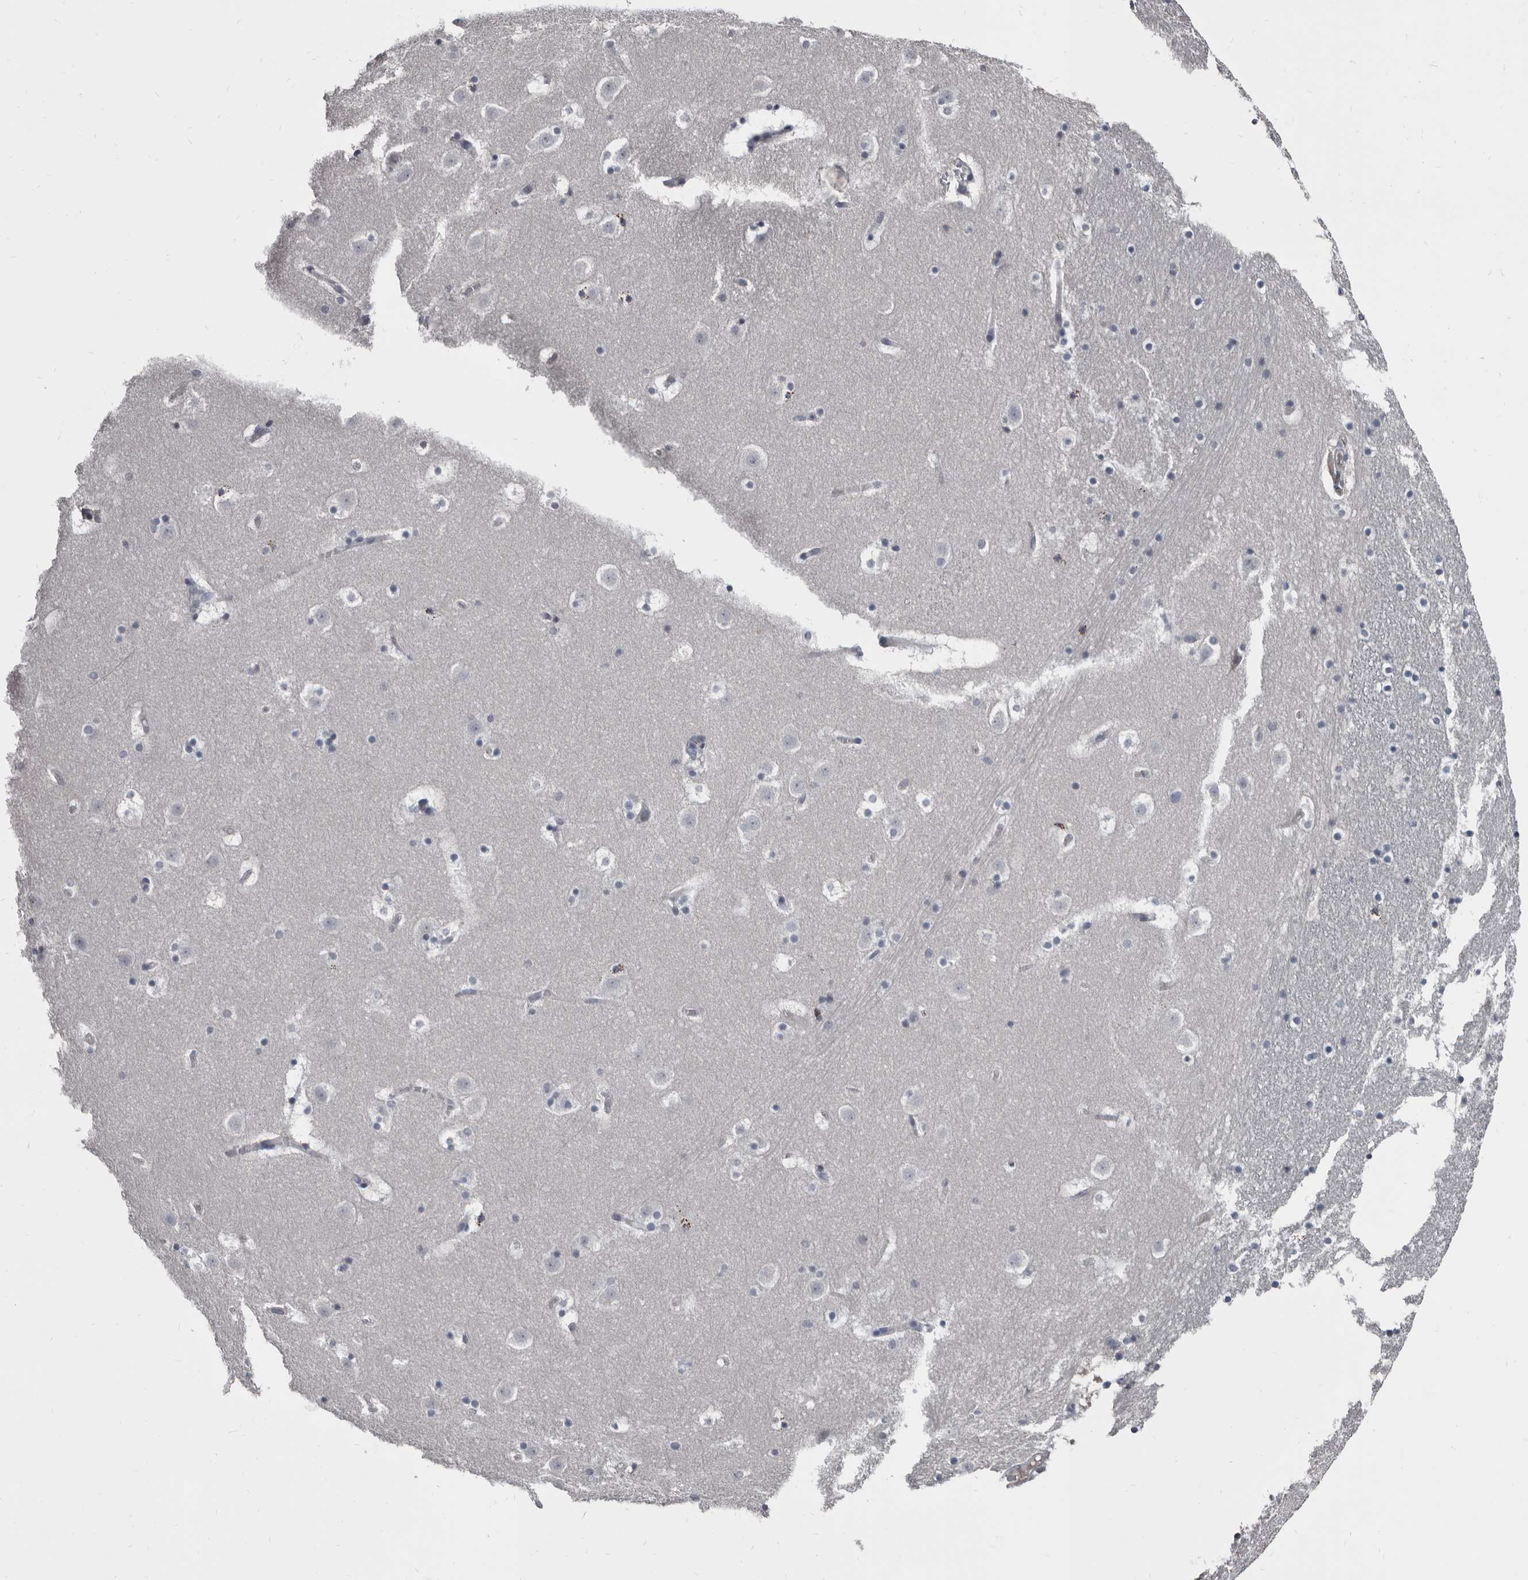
{"staining": {"intensity": "weak", "quantity": "<25%", "location": "cytoplasmic/membranous"}, "tissue": "caudate", "cell_type": "Glial cells", "image_type": "normal", "snomed": [{"axis": "morphology", "description": "Normal tissue, NOS"}, {"axis": "topography", "description": "Lateral ventricle wall"}], "caption": "This is an immunohistochemistry image of benign caudate. There is no staining in glial cells.", "gene": "GREB1", "patient": {"sex": "male", "age": 45}}